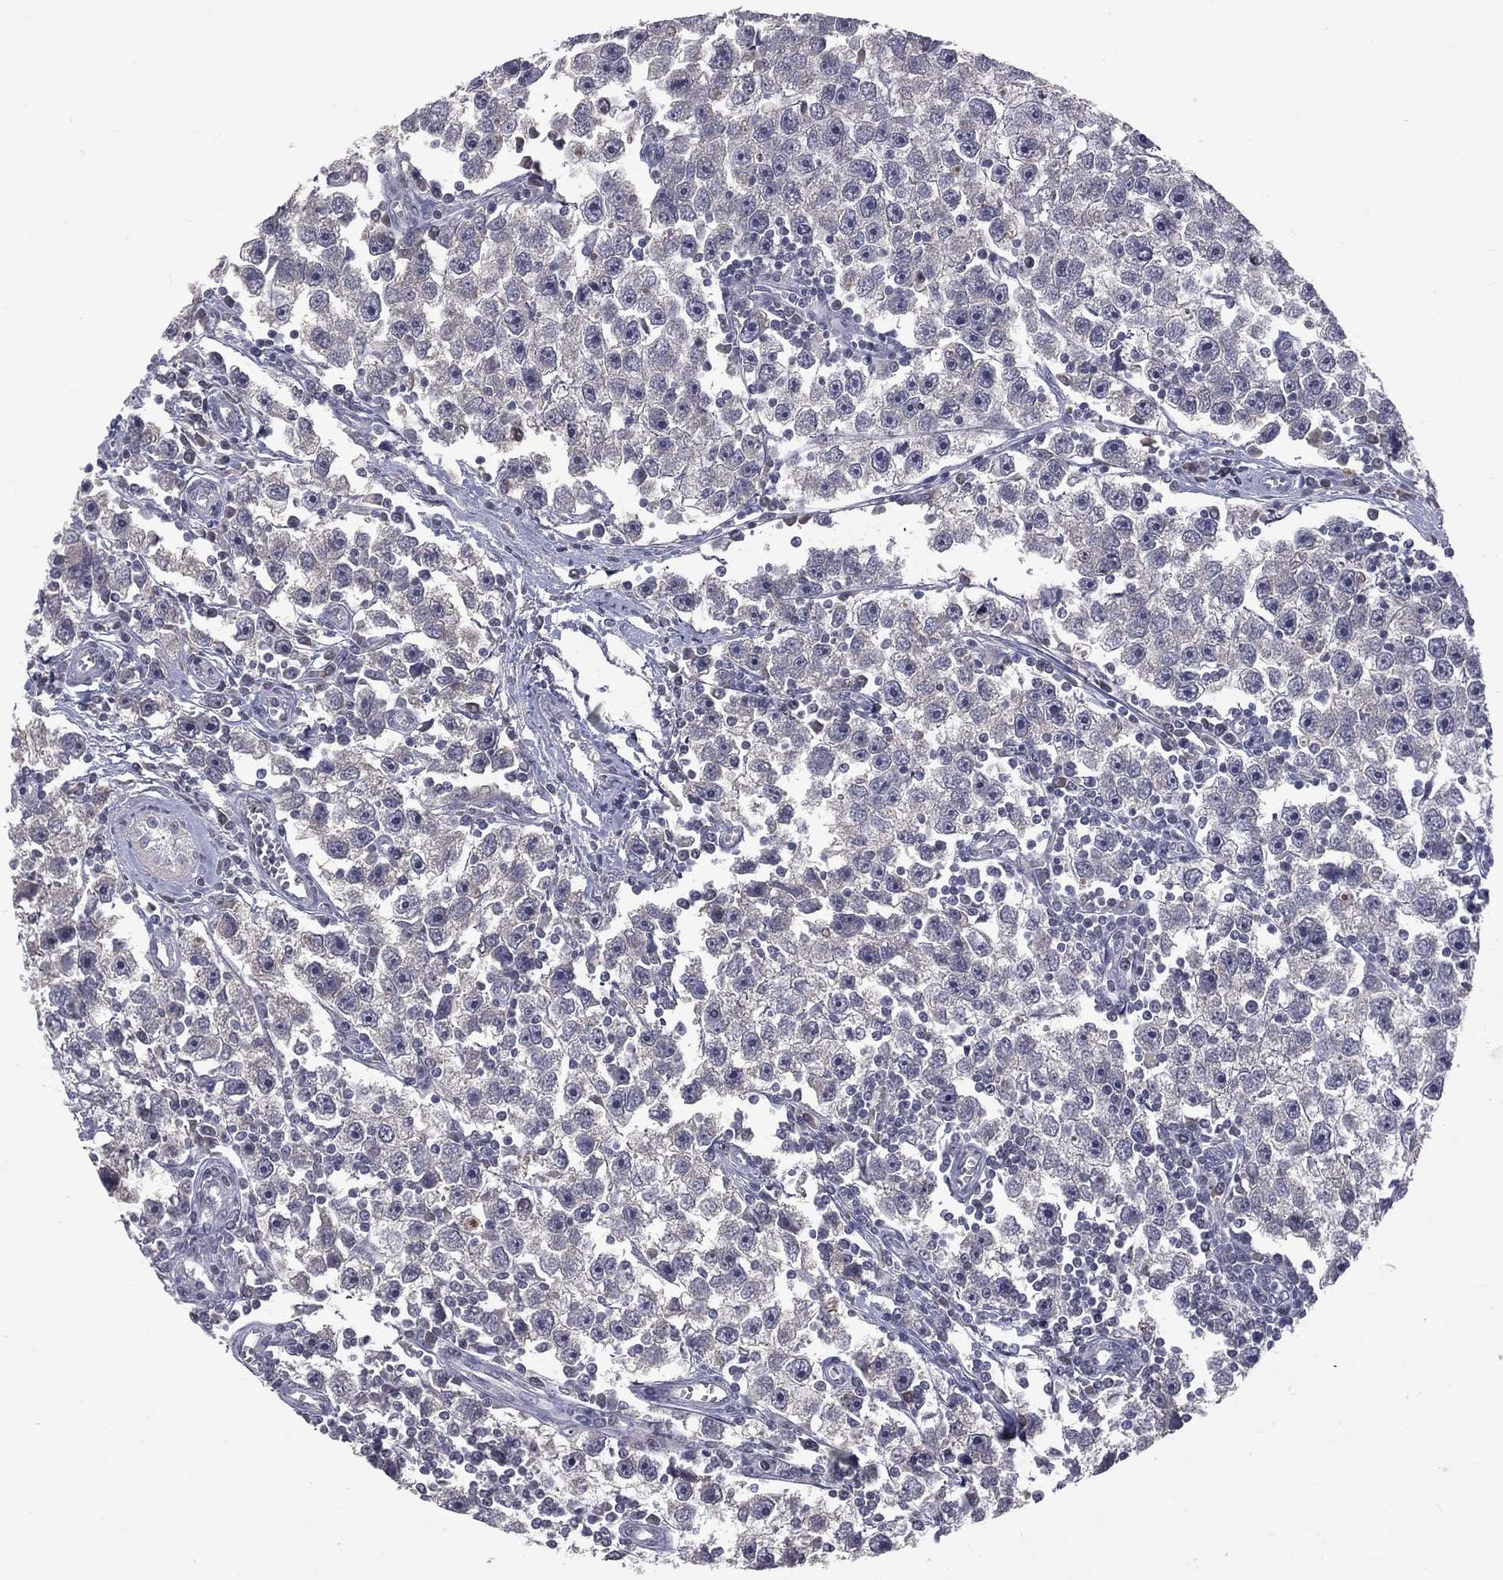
{"staining": {"intensity": "negative", "quantity": "none", "location": "none"}, "tissue": "testis cancer", "cell_type": "Tumor cells", "image_type": "cancer", "snomed": [{"axis": "morphology", "description": "Seminoma, NOS"}, {"axis": "topography", "description": "Testis"}], "caption": "Tumor cells show no significant protein staining in testis cancer. Brightfield microscopy of immunohistochemistry (IHC) stained with DAB (3,3'-diaminobenzidine) (brown) and hematoxylin (blue), captured at high magnification.", "gene": "DSG4", "patient": {"sex": "male", "age": 30}}